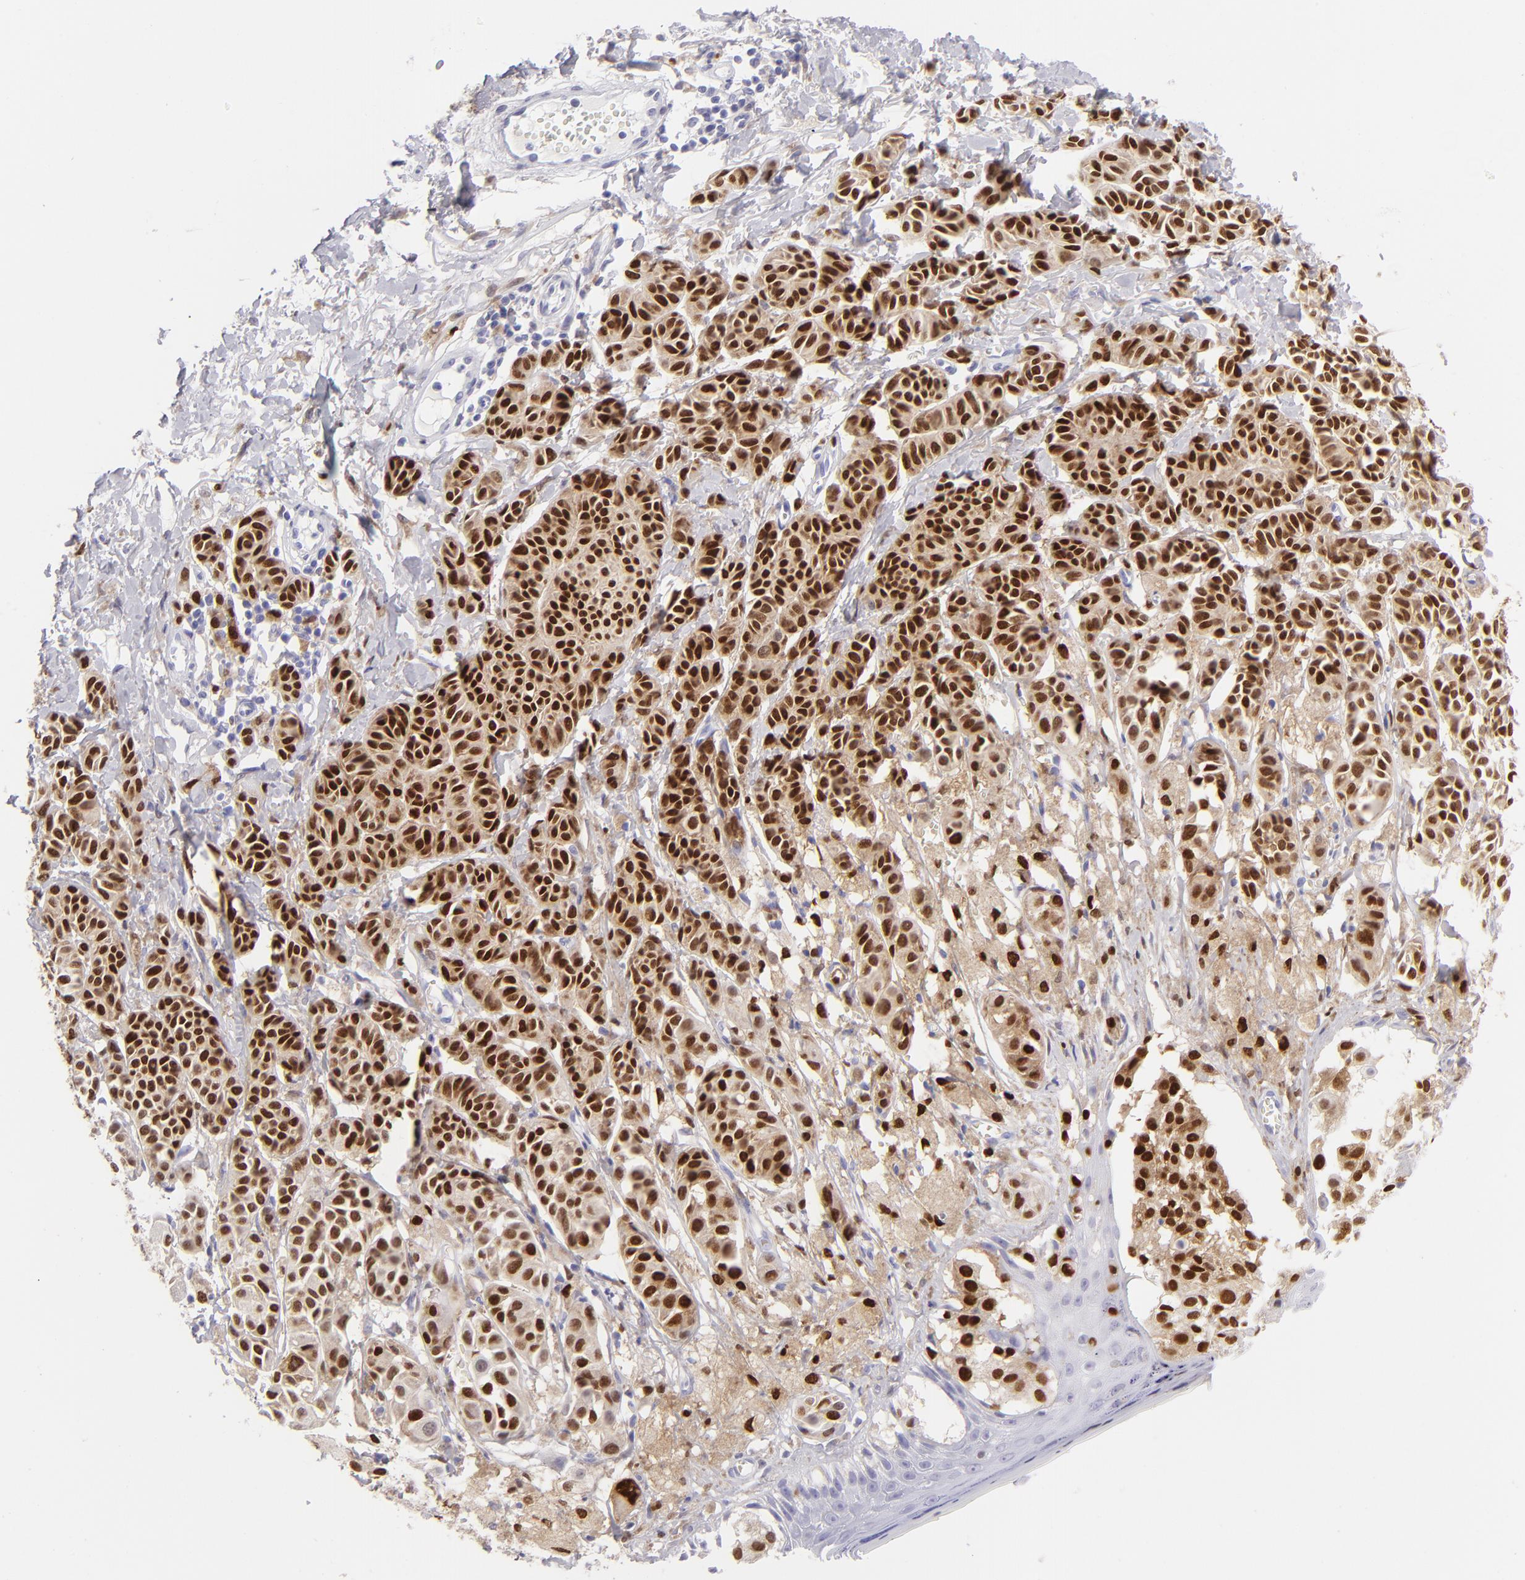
{"staining": {"intensity": "strong", "quantity": ">75%", "location": "nuclear"}, "tissue": "melanoma", "cell_type": "Tumor cells", "image_type": "cancer", "snomed": [{"axis": "morphology", "description": "Malignant melanoma, NOS"}, {"axis": "topography", "description": "Skin"}], "caption": "Tumor cells demonstrate high levels of strong nuclear positivity in approximately >75% of cells in malignant melanoma.", "gene": "MITF", "patient": {"sex": "male", "age": 76}}